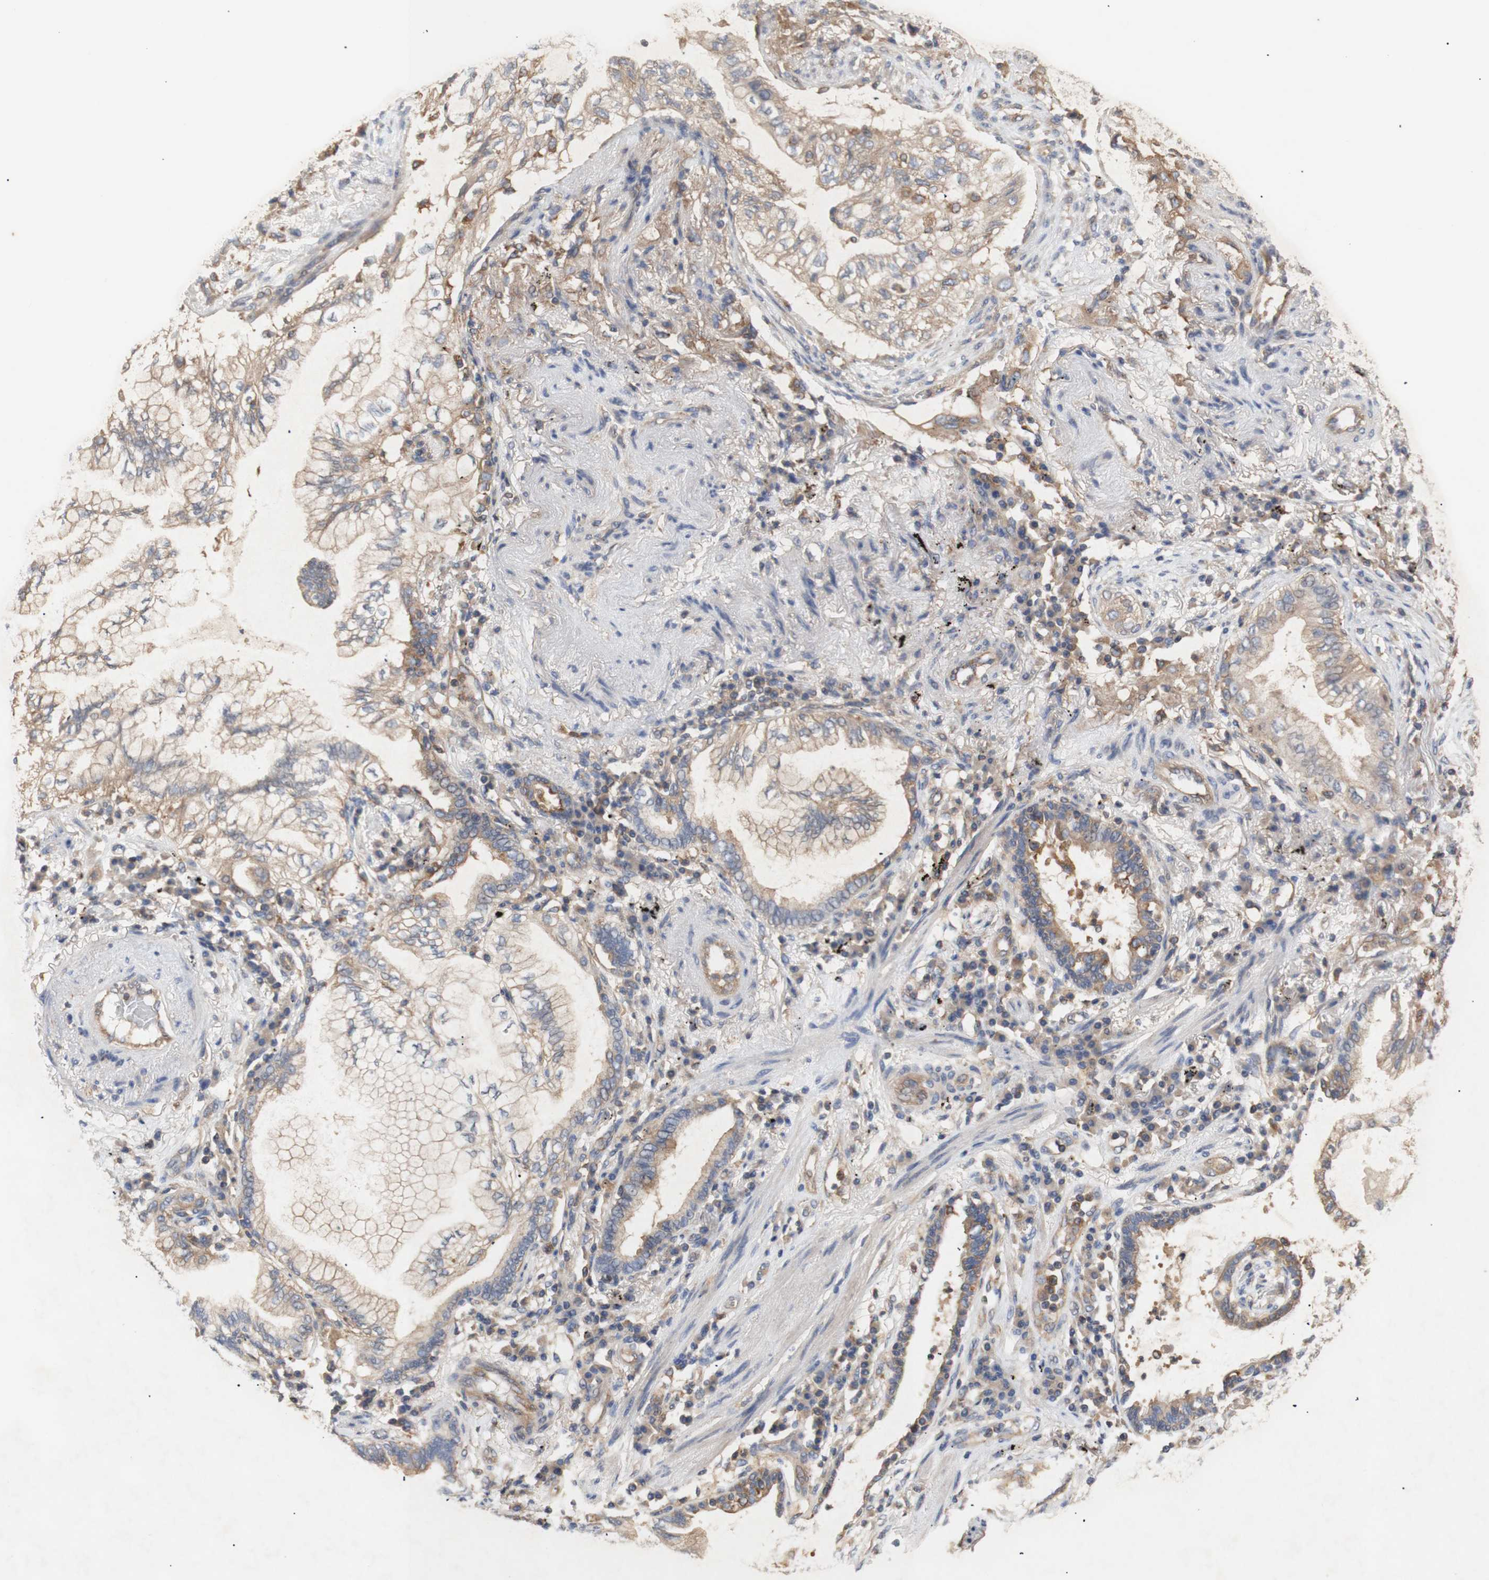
{"staining": {"intensity": "weak", "quantity": ">75%", "location": "cytoplasmic/membranous"}, "tissue": "lung cancer", "cell_type": "Tumor cells", "image_type": "cancer", "snomed": [{"axis": "morphology", "description": "Normal tissue, NOS"}, {"axis": "morphology", "description": "Adenocarcinoma, NOS"}, {"axis": "topography", "description": "Bronchus"}, {"axis": "topography", "description": "Lung"}], "caption": "This micrograph reveals immunohistochemistry (IHC) staining of lung cancer, with low weak cytoplasmic/membranous positivity in approximately >75% of tumor cells.", "gene": "IKBKG", "patient": {"sex": "female", "age": 70}}